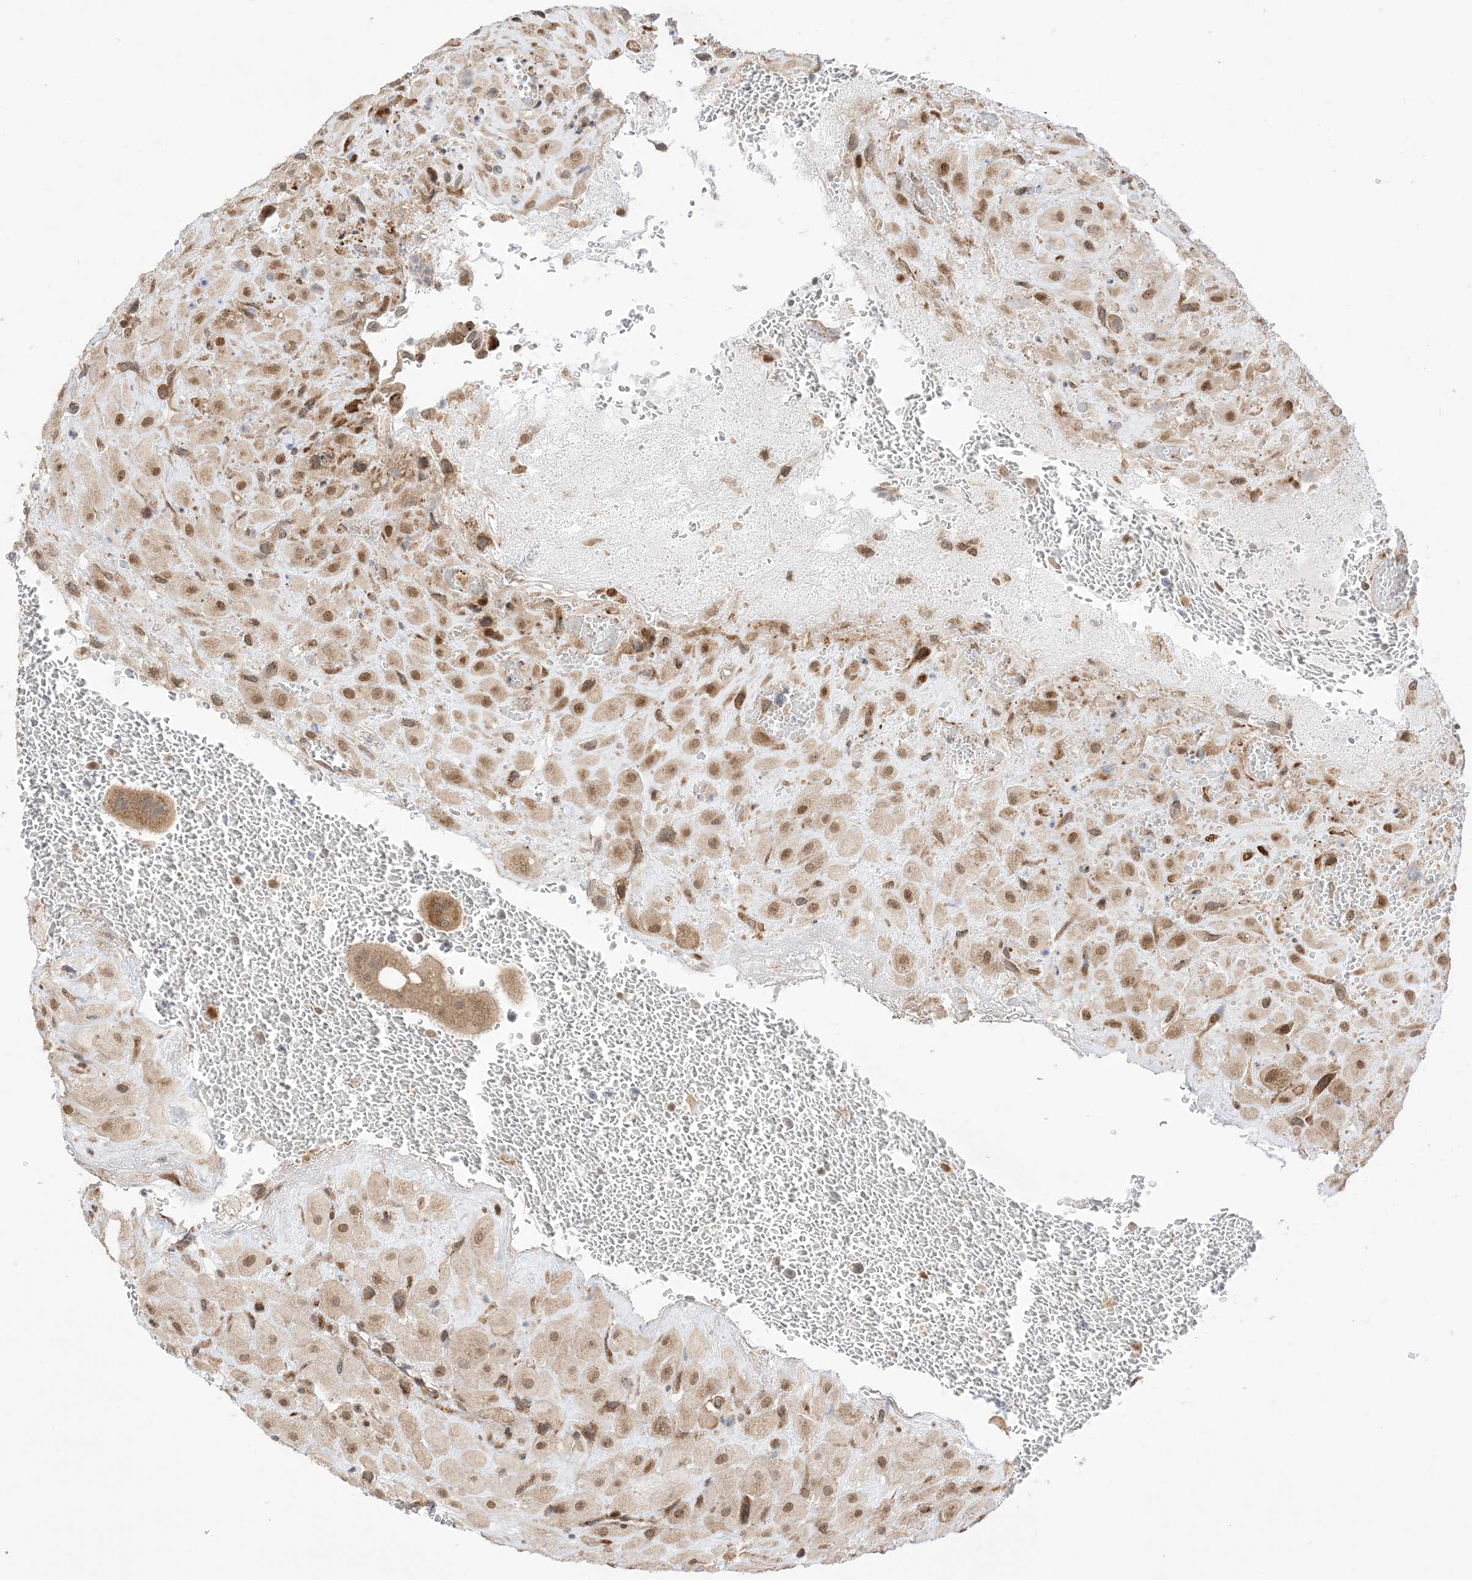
{"staining": {"intensity": "moderate", "quantity": ">75%", "location": "cytoplasmic/membranous,nuclear"}, "tissue": "placenta", "cell_type": "Decidual cells", "image_type": "normal", "snomed": [{"axis": "morphology", "description": "Normal tissue, NOS"}, {"axis": "topography", "description": "Placenta"}], "caption": "Moderate cytoplasmic/membranous,nuclear positivity is appreciated in about >75% of decidual cells in normal placenta. The staining was performed using DAB (3,3'-diaminobenzidine) to visualize the protein expression in brown, while the nuclei were stained in blue with hematoxylin (Magnification: 20x).", "gene": "UBE2E2", "patient": {"sex": "female", "age": 35}}